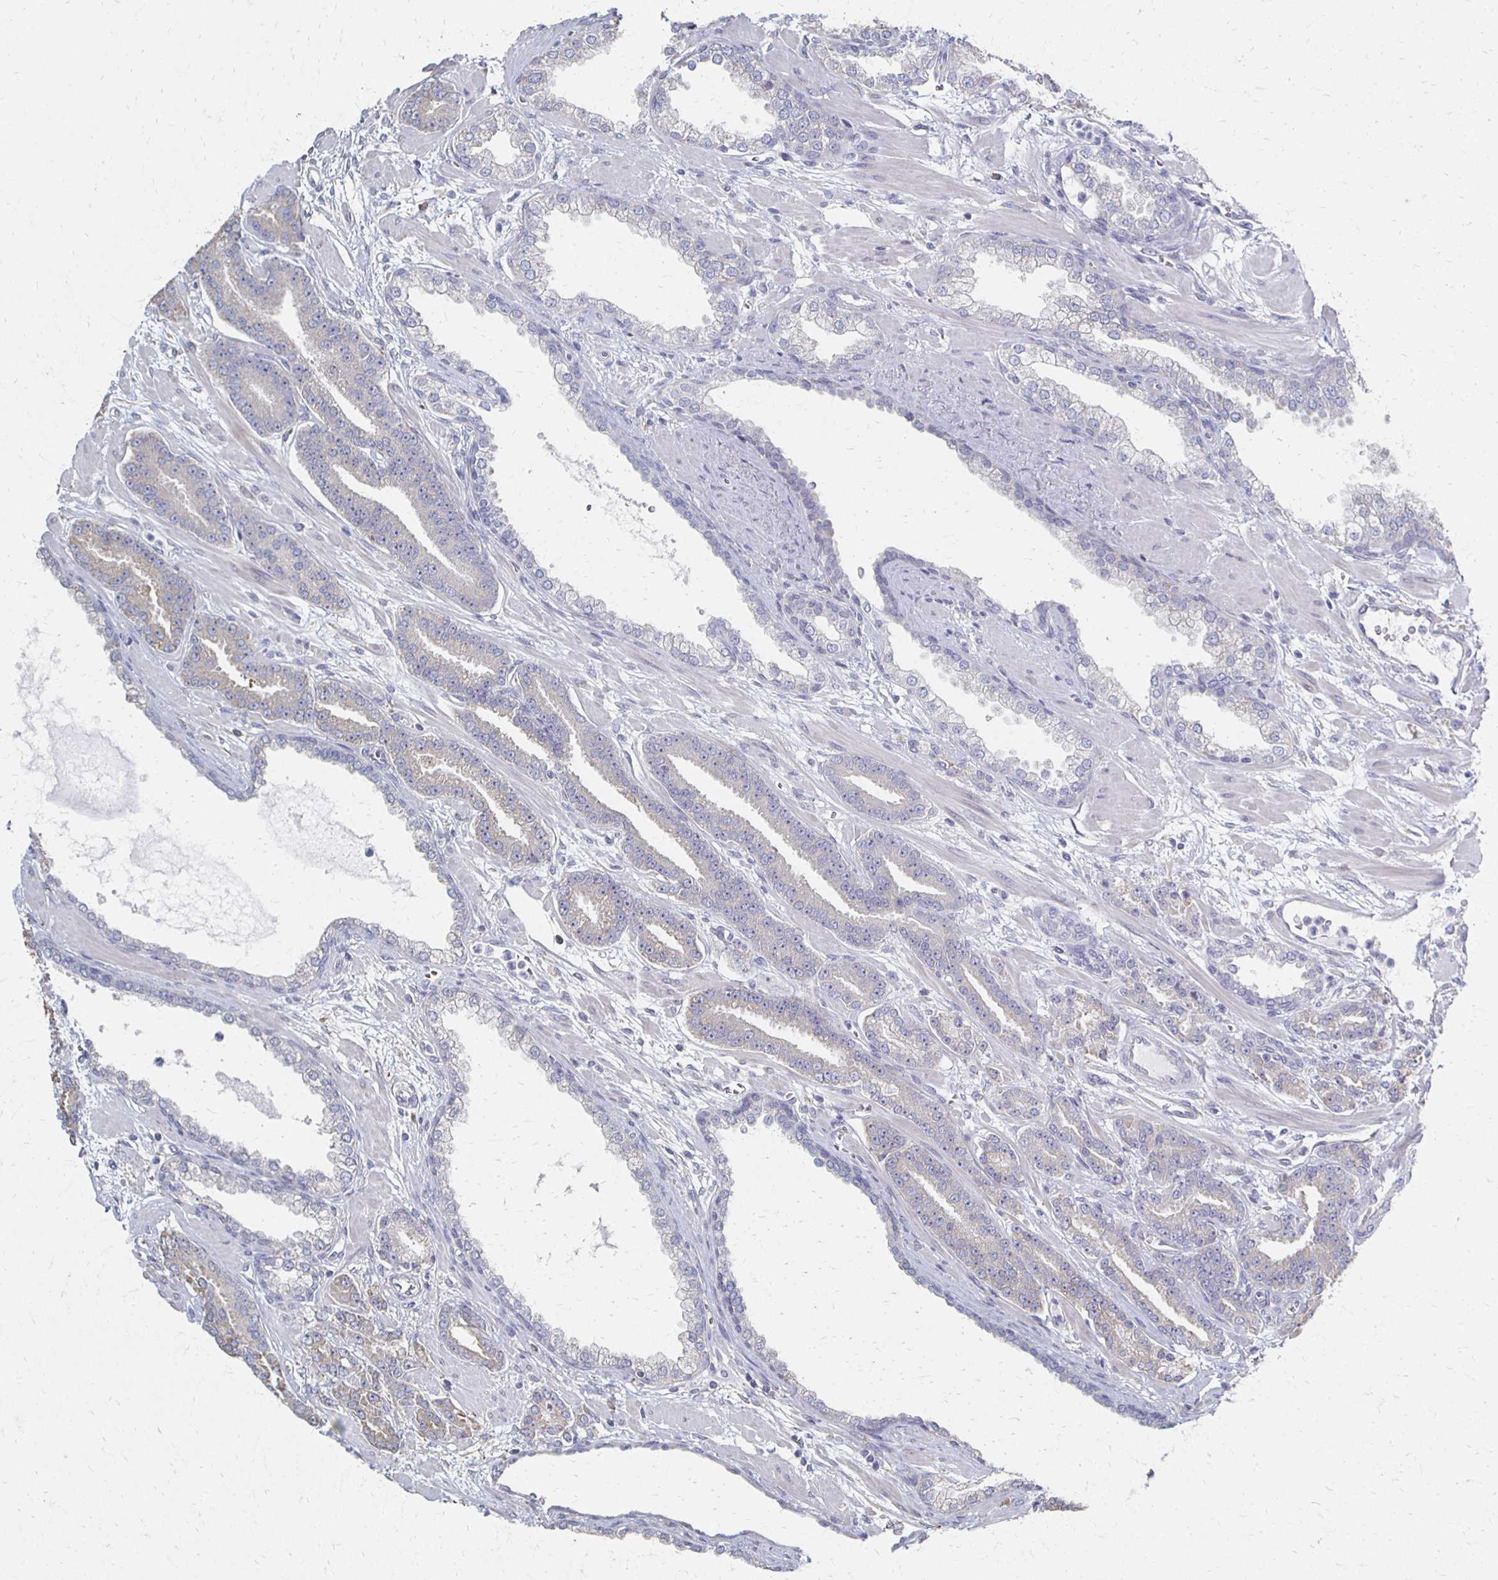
{"staining": {"intensity": "negative", "quantity": "none", "location": "none"}, "tissue": "prostate cancer", "cell_type": "Tumor cells", "image_type": "cancer", "snomed": [{"axis": "morphology", "description": "Adenocarcinoma, High grade"}, {"axis": "topography", "description": "Prostate"}], "caption": "Immunohistochemistry (IHC) of prostate high-grade adenocarcinoma displays no staining in tumor cells.", "gene": "ATP1A3", "patient": {"sex": "male", "age": 60}}